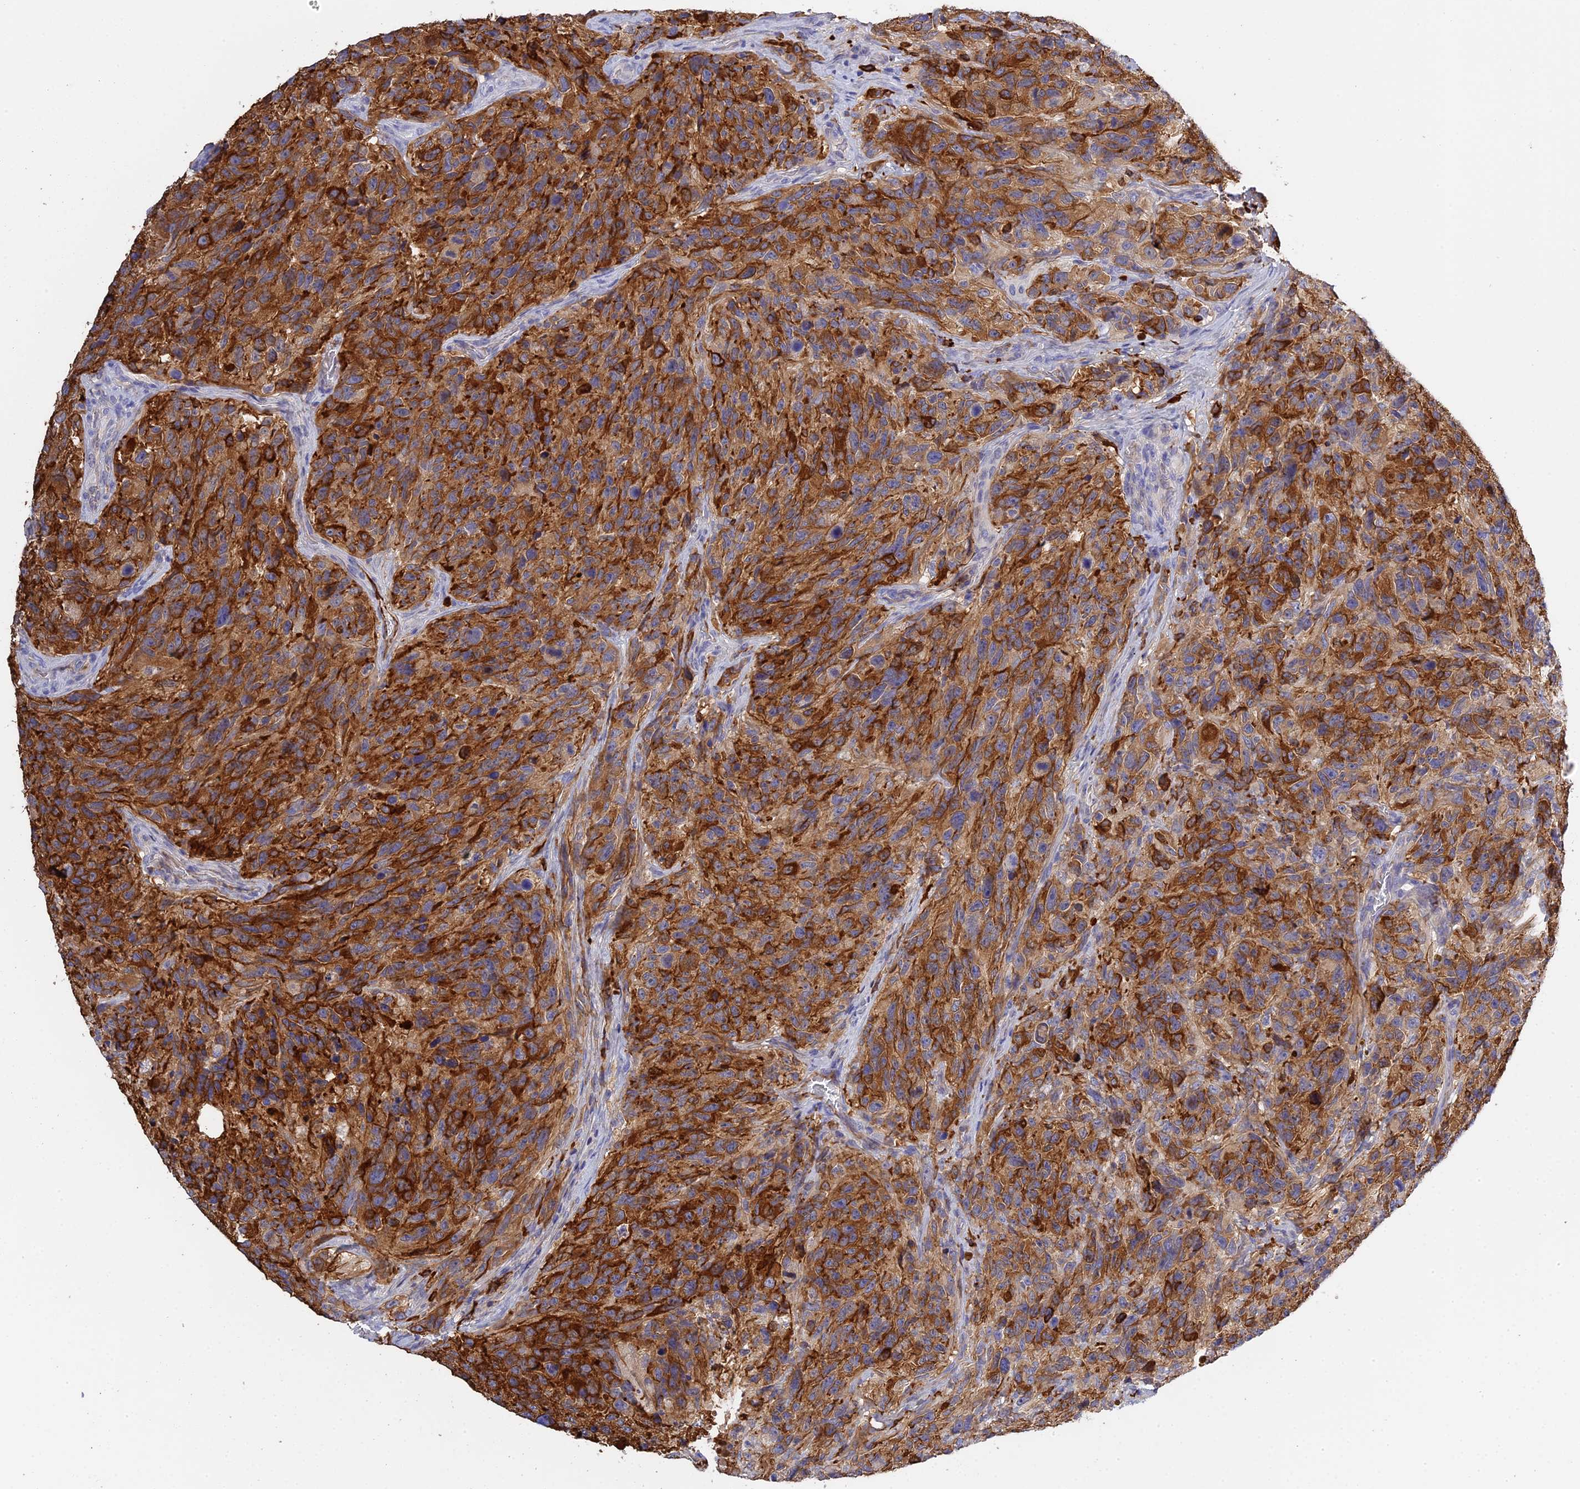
{"staining": {"intensity": "strong", "quantity": ">75%", "location": "cytoplasmic/membranous"}, "tissue": "glioma", "cell_type": "Tumor cells", "image_type": "cancer", "snomed": [{"axis": "morphology", "description": "Glioma, malignant, High grade"}, {"axis": "topography", "description": "Brain"}], "caption": "Strong cytoplasmic/membranous positivity for a protein is appreciated in approximately >75% of tumor cells of glioma using IHC.", "gene": "PZP", "patient": {"sex": "male", "age": 69}}